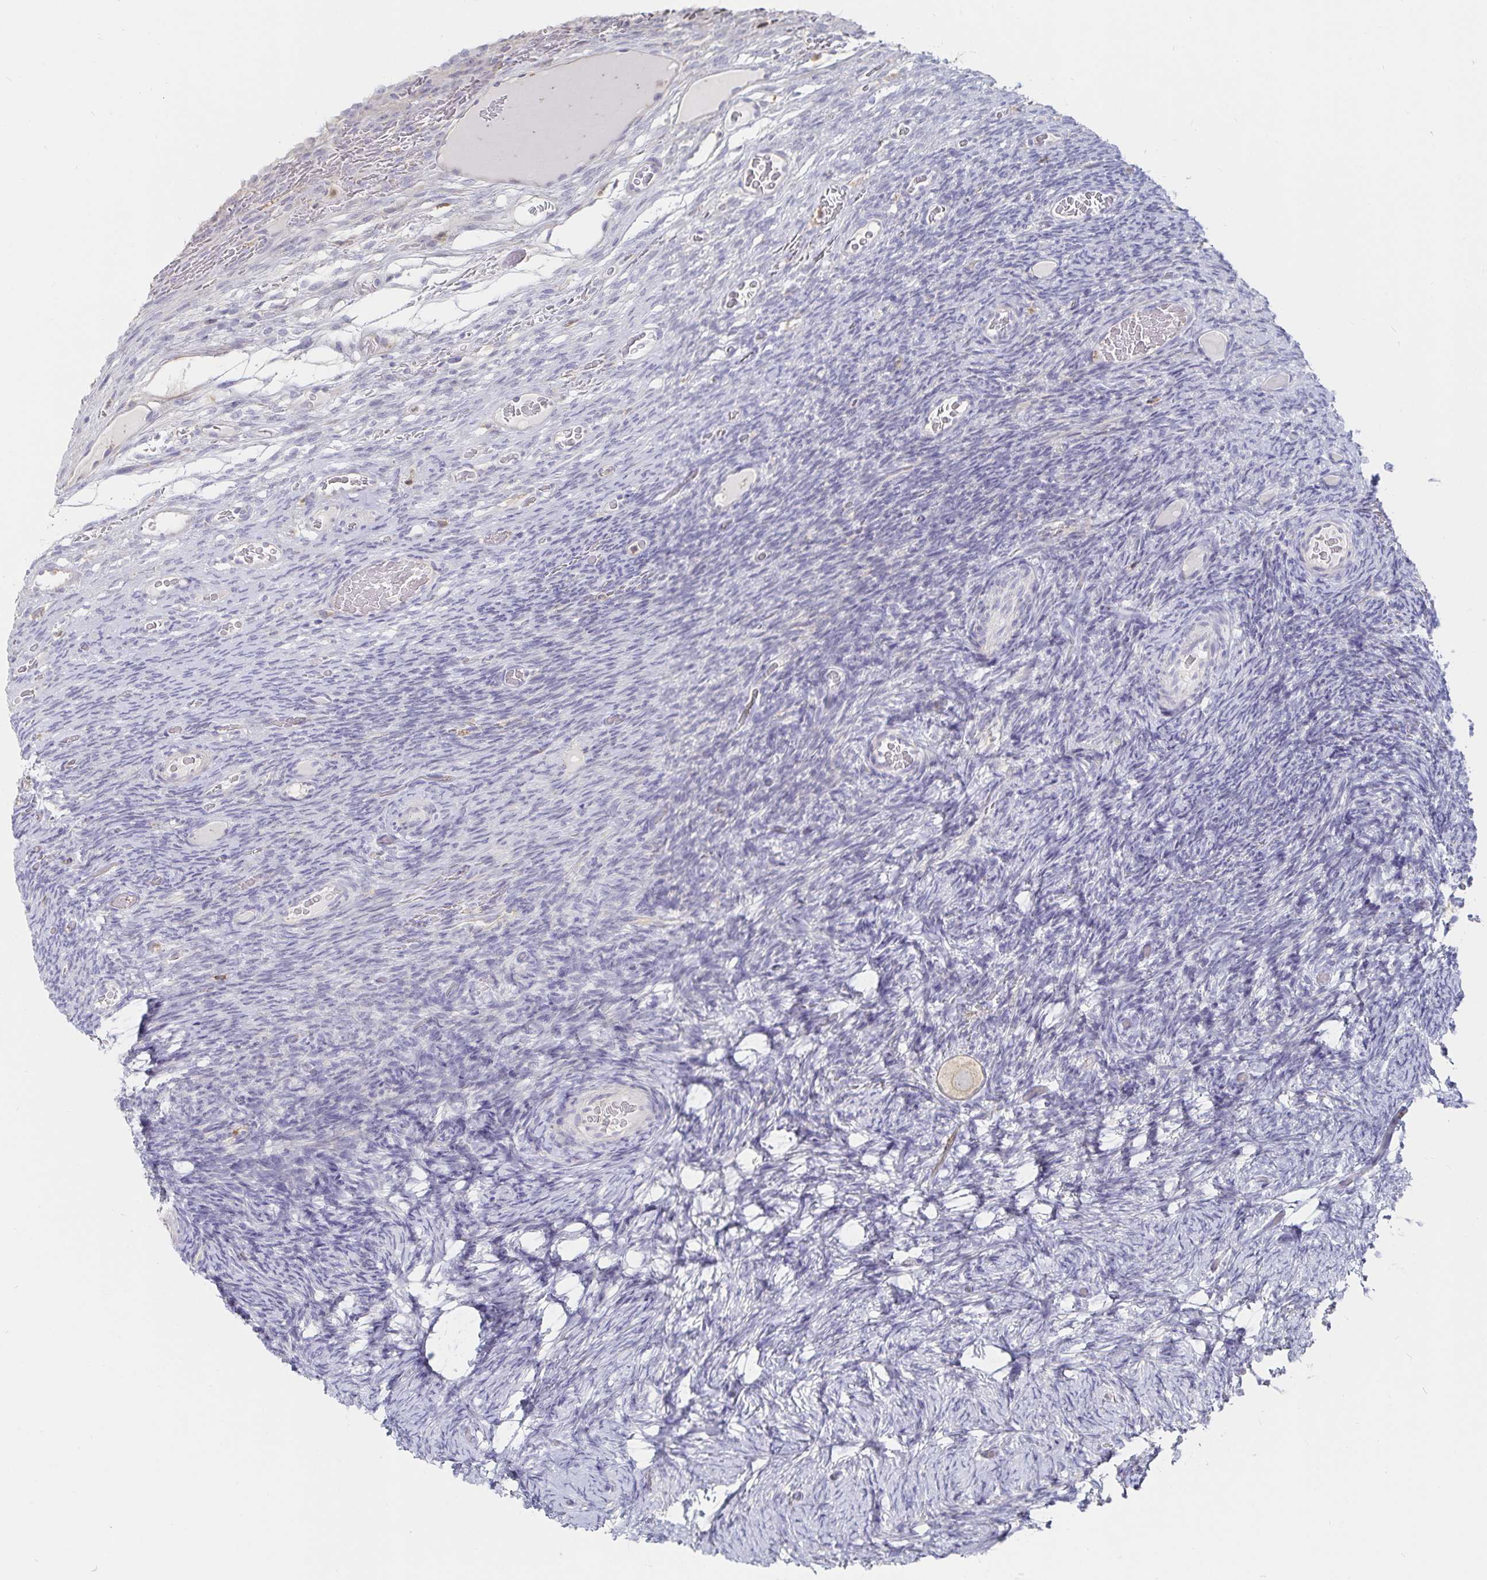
{"staining": {"intensity": "negative", "quantity": "none", "location": "none"}, "tissue": "ovary", "cell_type": "Follicle cells", "image_type": "normal", "snomed": [{"axis": "morphology", "description": "Normal tissue, NOS"}, {"axis": "topography", "description": "Ovary"}], "caption": "Follicle cells show no significant protein staining in unremarkable ovary.", "gene": "PIK3CD", "patient": {"sex": "female", "age": 34}}